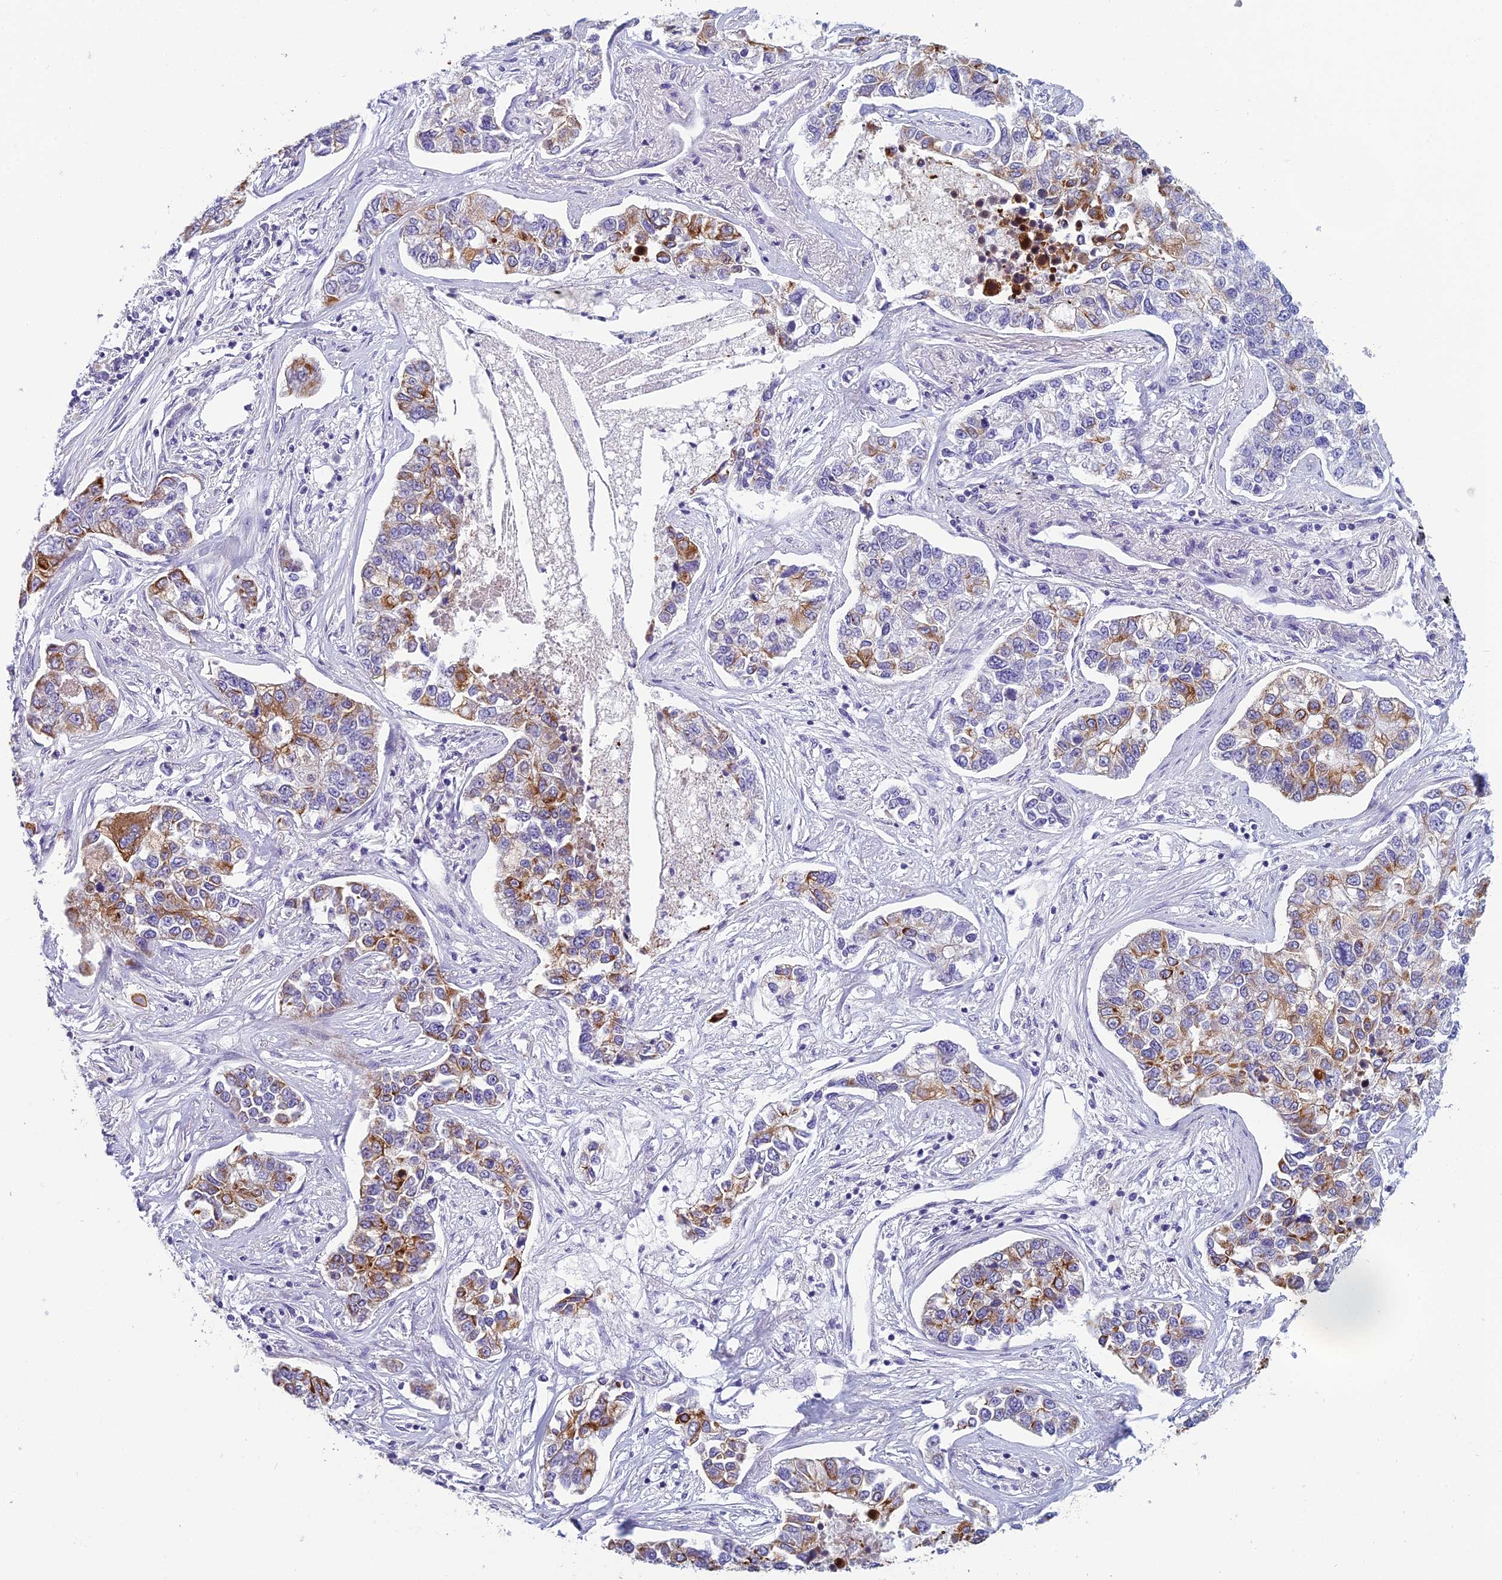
{"staining": {"intensity": "moderate", "quantity": "25%-75%", "location": "cytoplasmic/membranous"}, "tissue": "lung cancer", "cell_type": "Tumor cells", "image_type": "cancer", "snomed": [{"axis": "morphology", "description": "Adenocarcinoma, NOS"}, {"axis": "topography", "description": "Lung"}], "caption": "Protein expression analysis of lung cancer demonstrates moderate cytoplasmic/membranous staining in approximately 25%-75% of tumor cells.", "gene": "RBM41", "patient": {"sex": "male", "age": 49}}